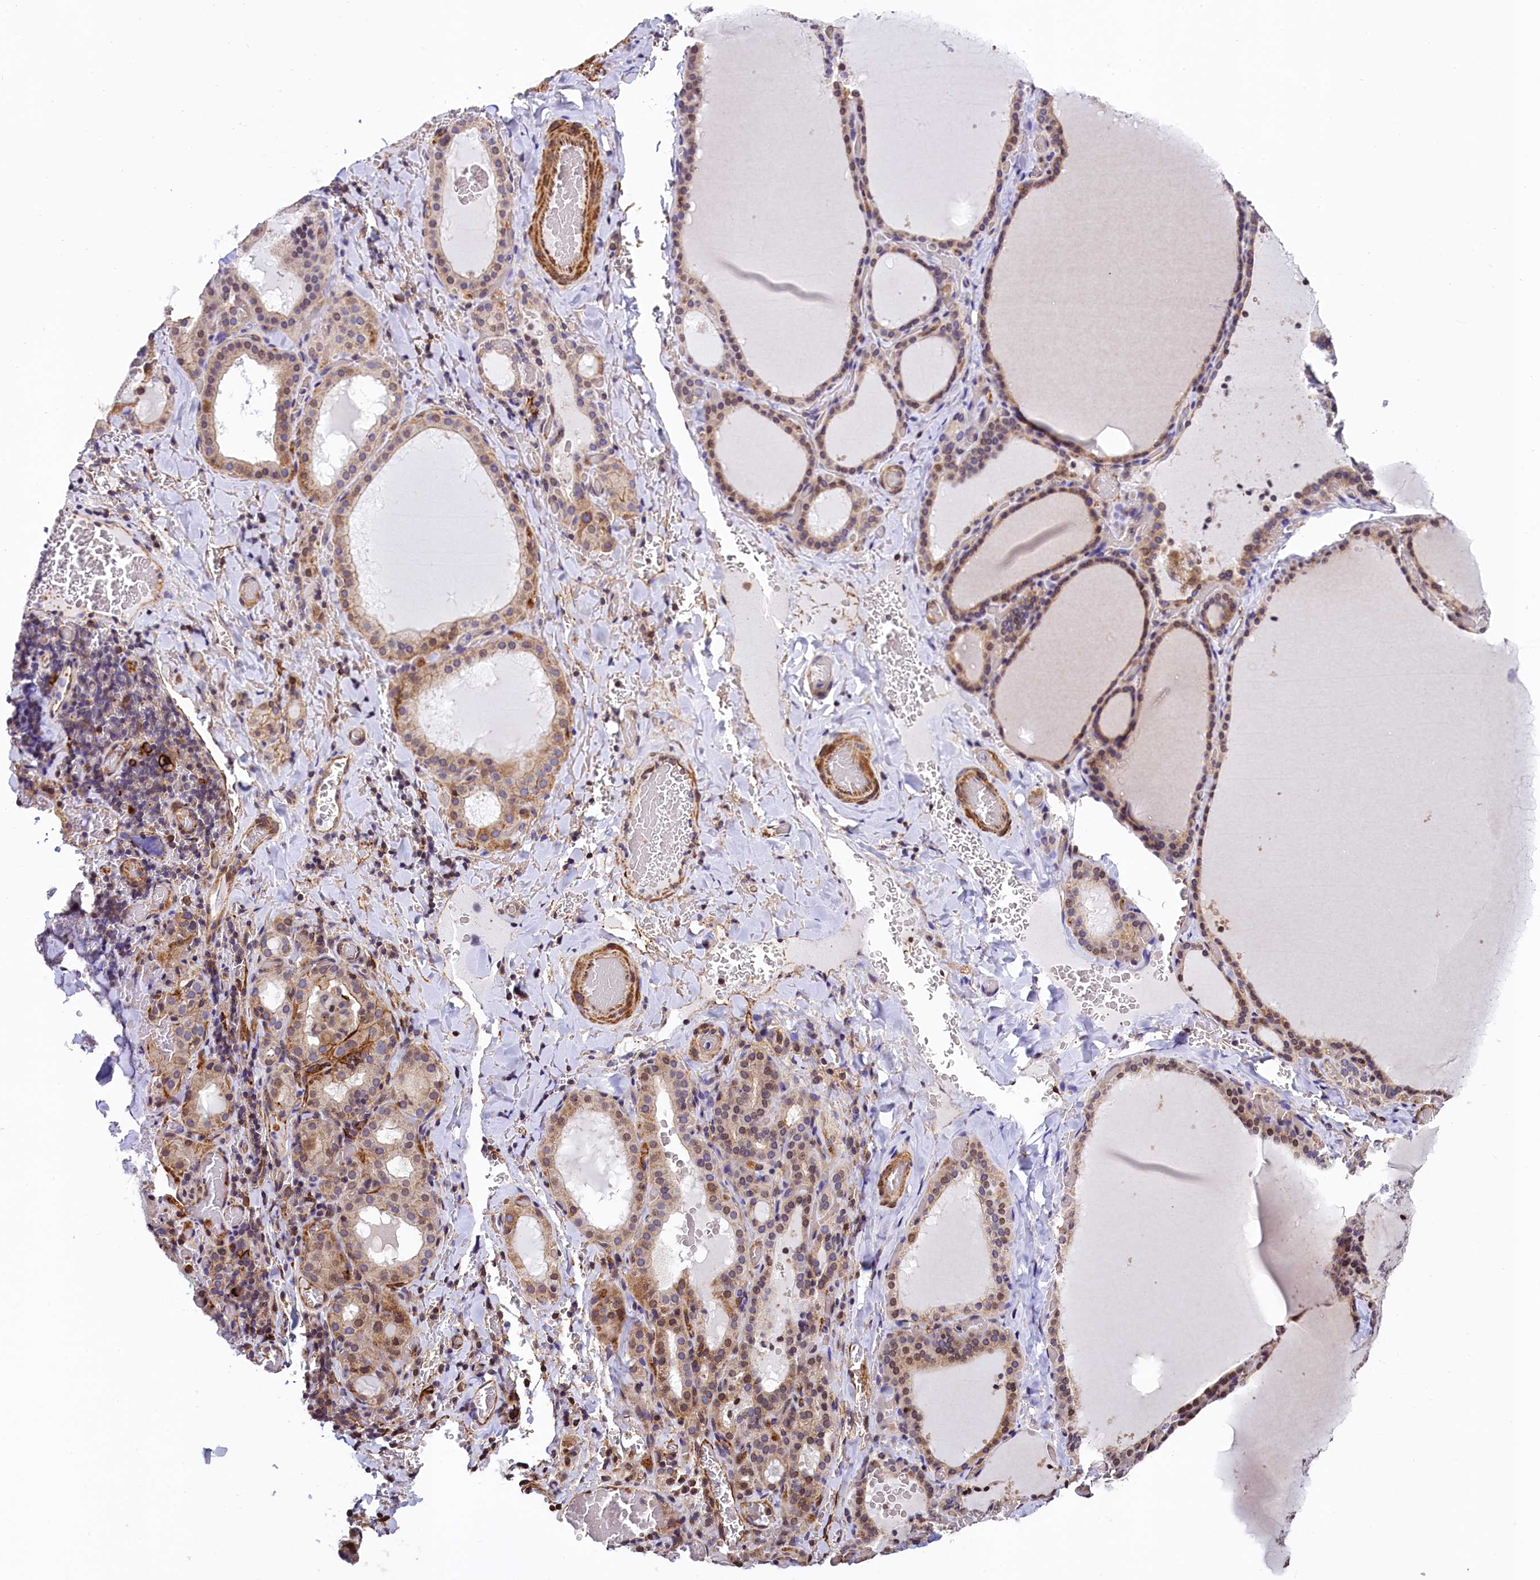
{"staining": {"intensity": "moderate", "quantity": ">75%", "location": "cytoplasmic/membranous"}, "tissue": "thyroid gland", "cell_type": "Glandular cells", "image_type": "normal", "snomed": [{"axis": "morphology", "description": "Normal tissue, NOS"}, {"axis": "topography", "description": "Thyroid gland"}], "caption": "Glandular cells exhibit medium levels of moderate cytoplasmic/membranous staining in approximately >75% of cells in normal human thyroid gland. (Brightfield microscopy of DAB IHC at high magnification).", "gene": "ZNF2", "patient": {"sex": "female", "age": 39}}